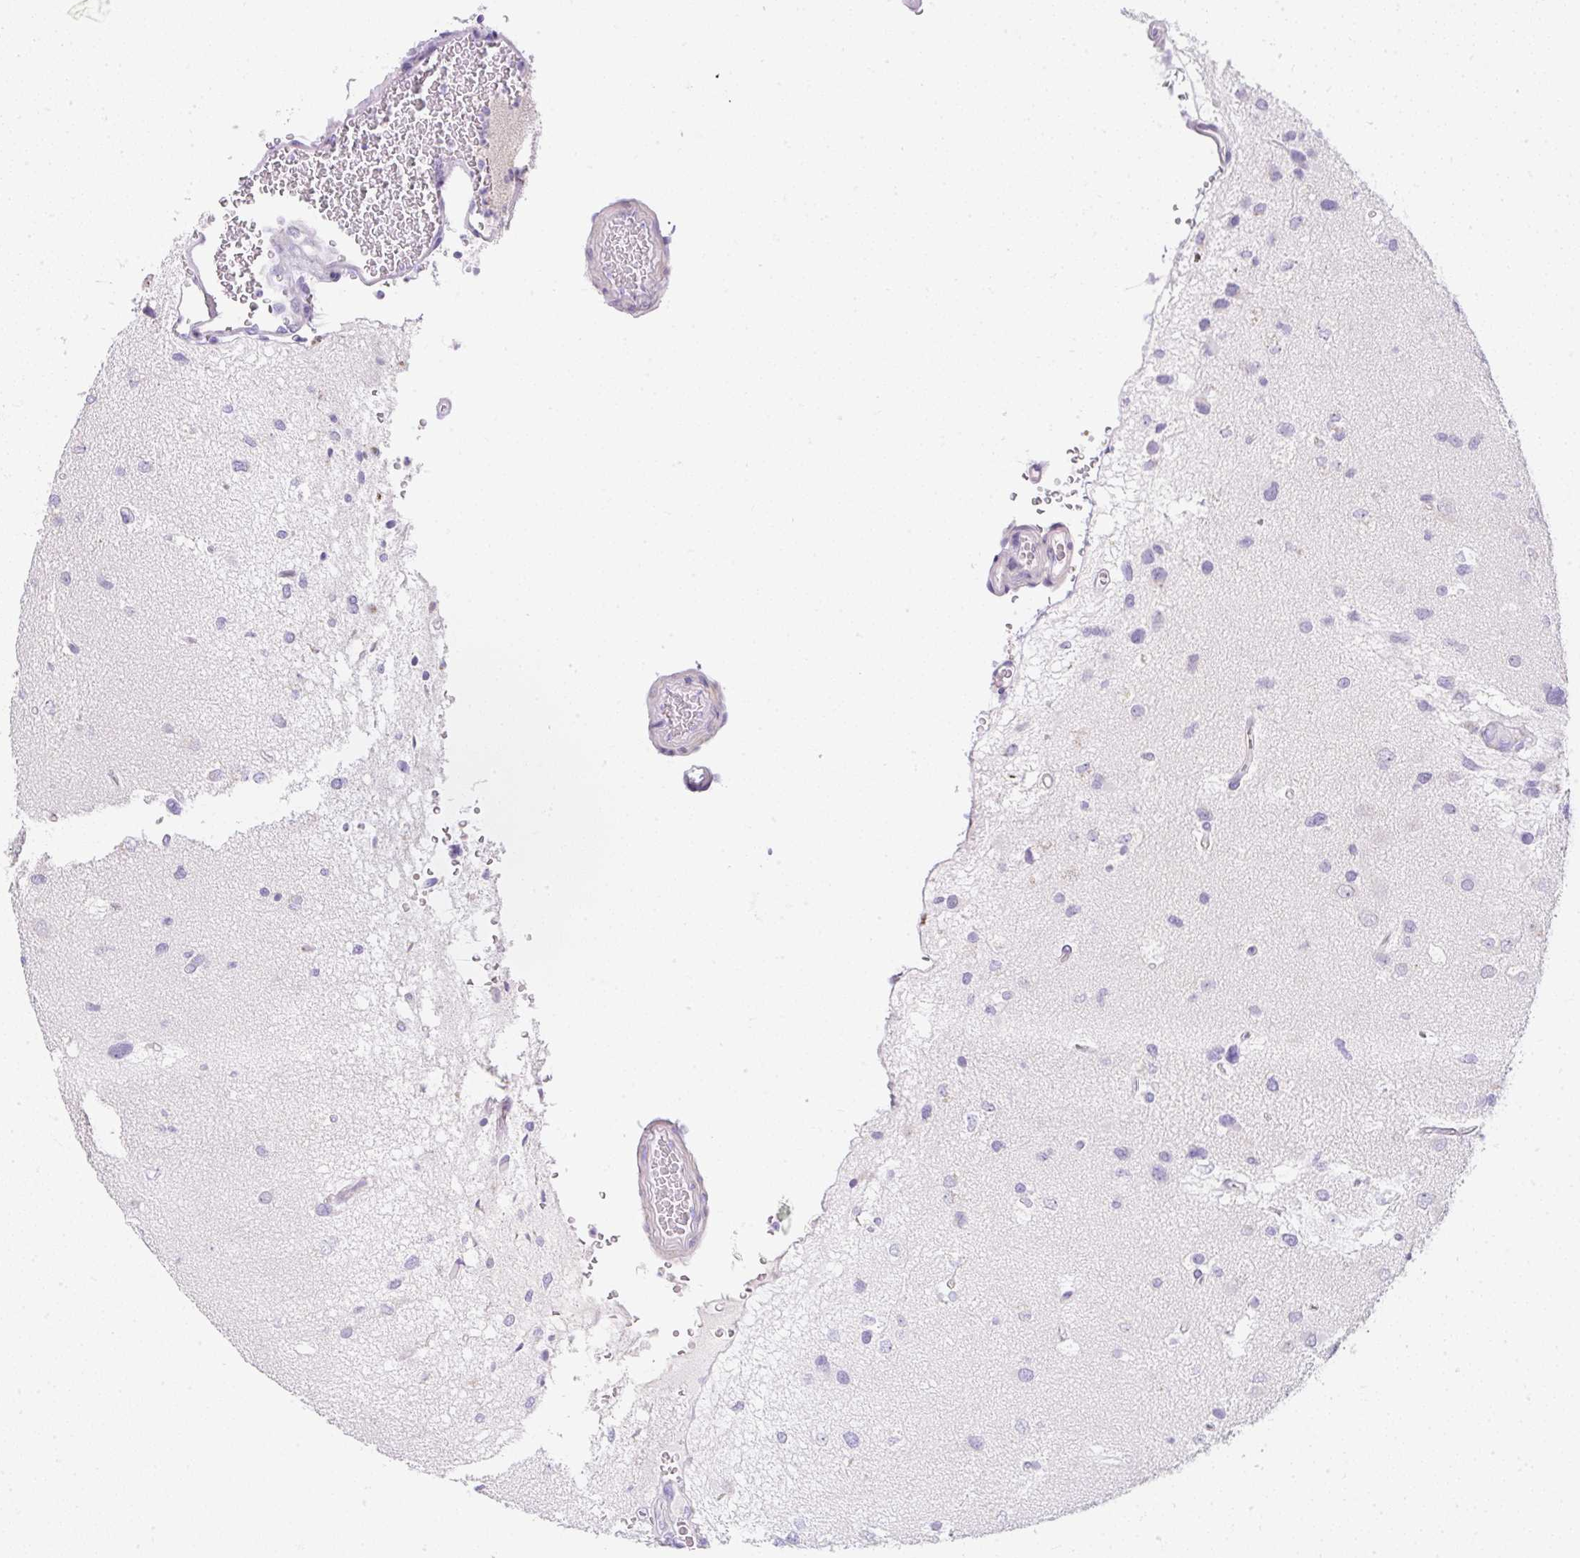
{"staining": {"intensity": "negative", "quantity": "none", "location": "none"}, "tissue": "glioma", "cell_type": "Tumor cells", "image_type": "cancer", "snomed": [{"axis": "morphology", "description": "Glioma, malignant, High grade"}, {"axis": "topography", "description": "Brain"}], "caption": "This micrograph is of high-grade glioma (malignant) stained with immunohistochemistry to label a protein in brown with the nuclei are counter-stained blue. There is no positivity in tumor cells.", "gene": "DTX4", "patient": {"sex": "male", "age": 53}}